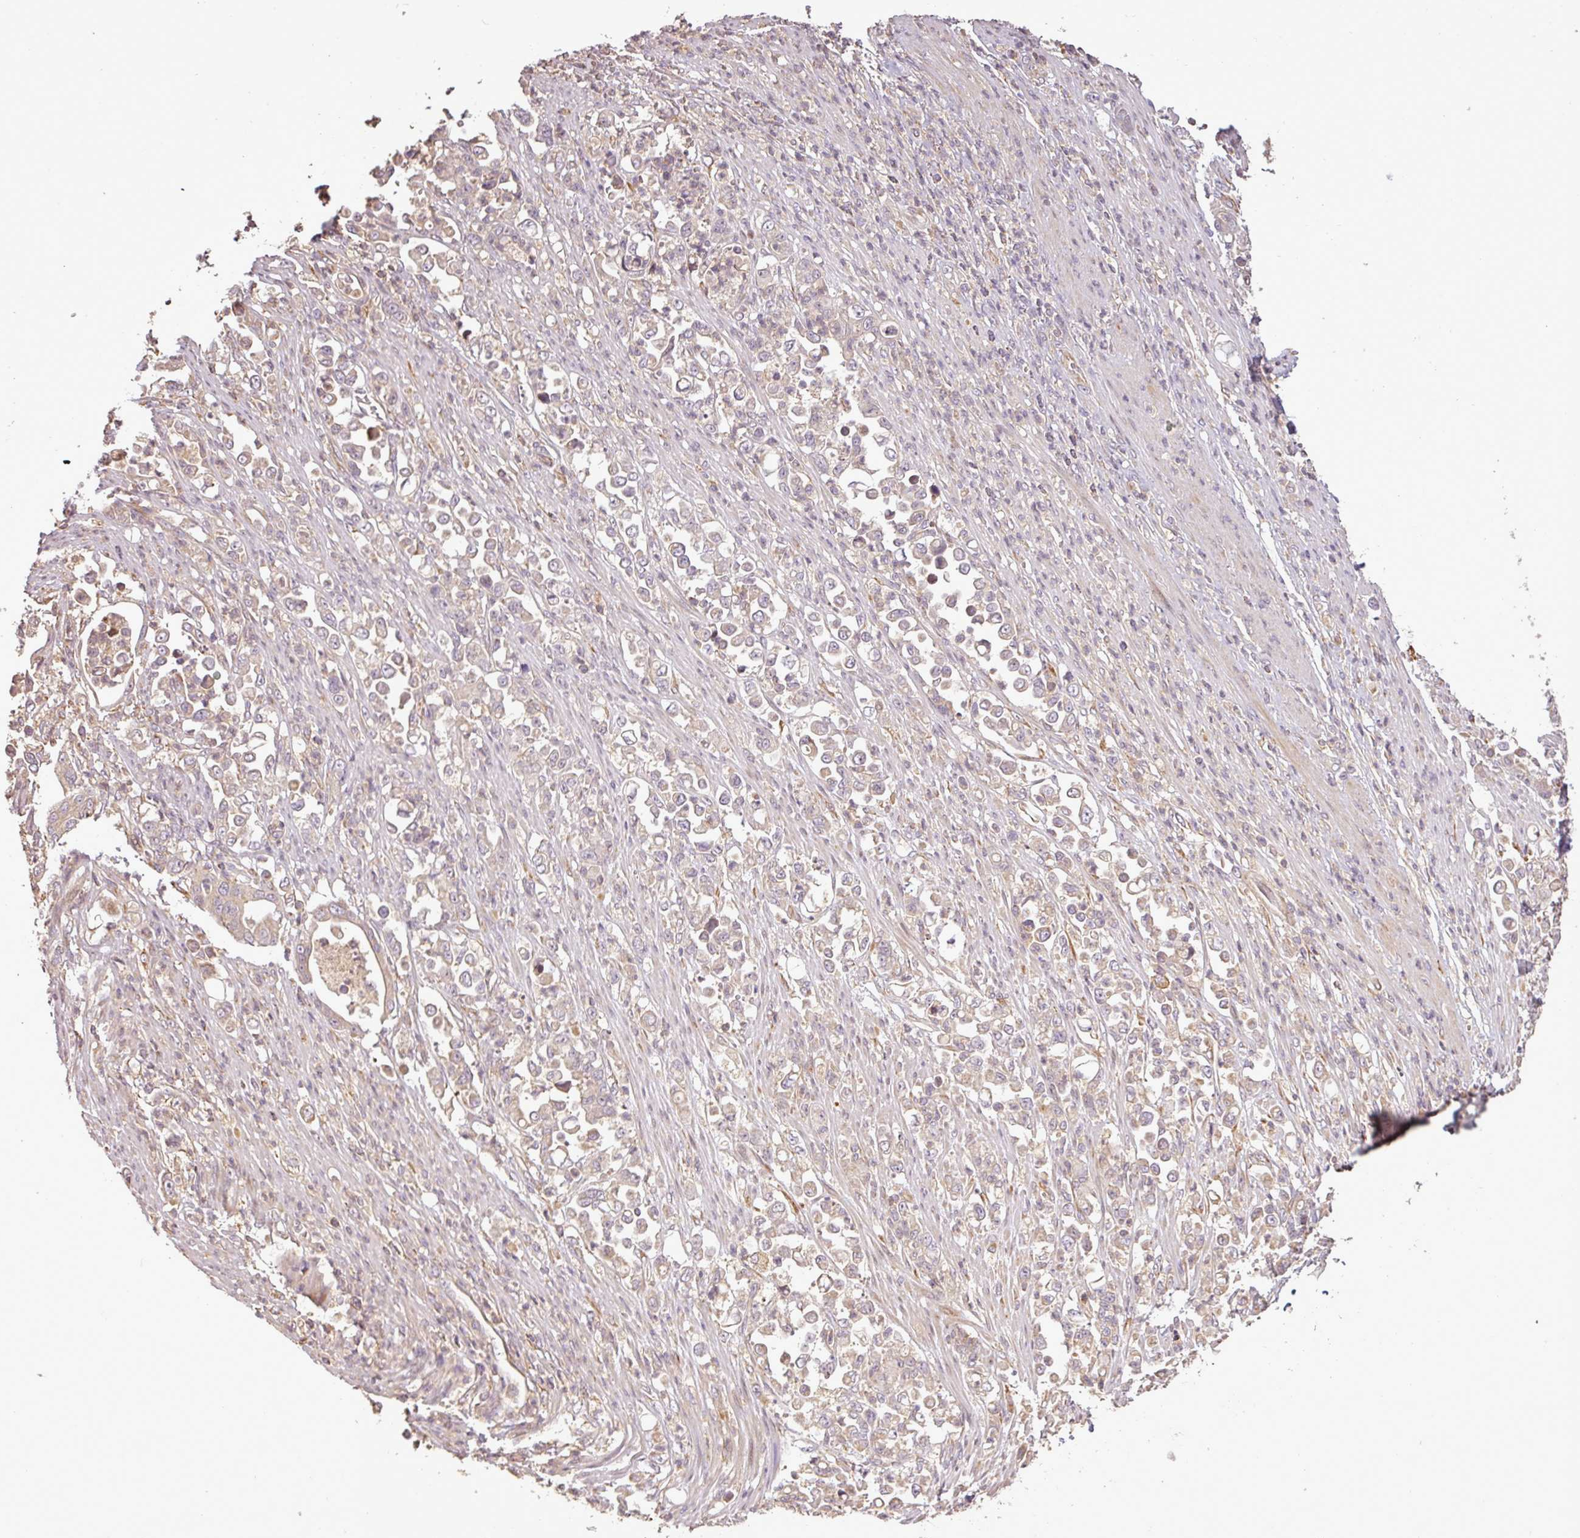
{"staining": {"intensity": "weak", "quantity": "<25%", "location": "cytoplasmic/membranous"}, "tissue": "stomach cancer", "cell_type": "Tumor cells", "image_type": "cancer", "snomed": [{"axis": "morphology", "description": "Normal tissue, NOS"}, {"axis": "morphology", "description": "Adenocarcinoma, NOS"}, {"axis": "topography", "description": "Stomach"}], "caption": "Tumor cells are negative for brown protein staining in stomach adenocarcinoma.", "gene": "FAIM", "patient": {"sex": "female", "age": 79}}